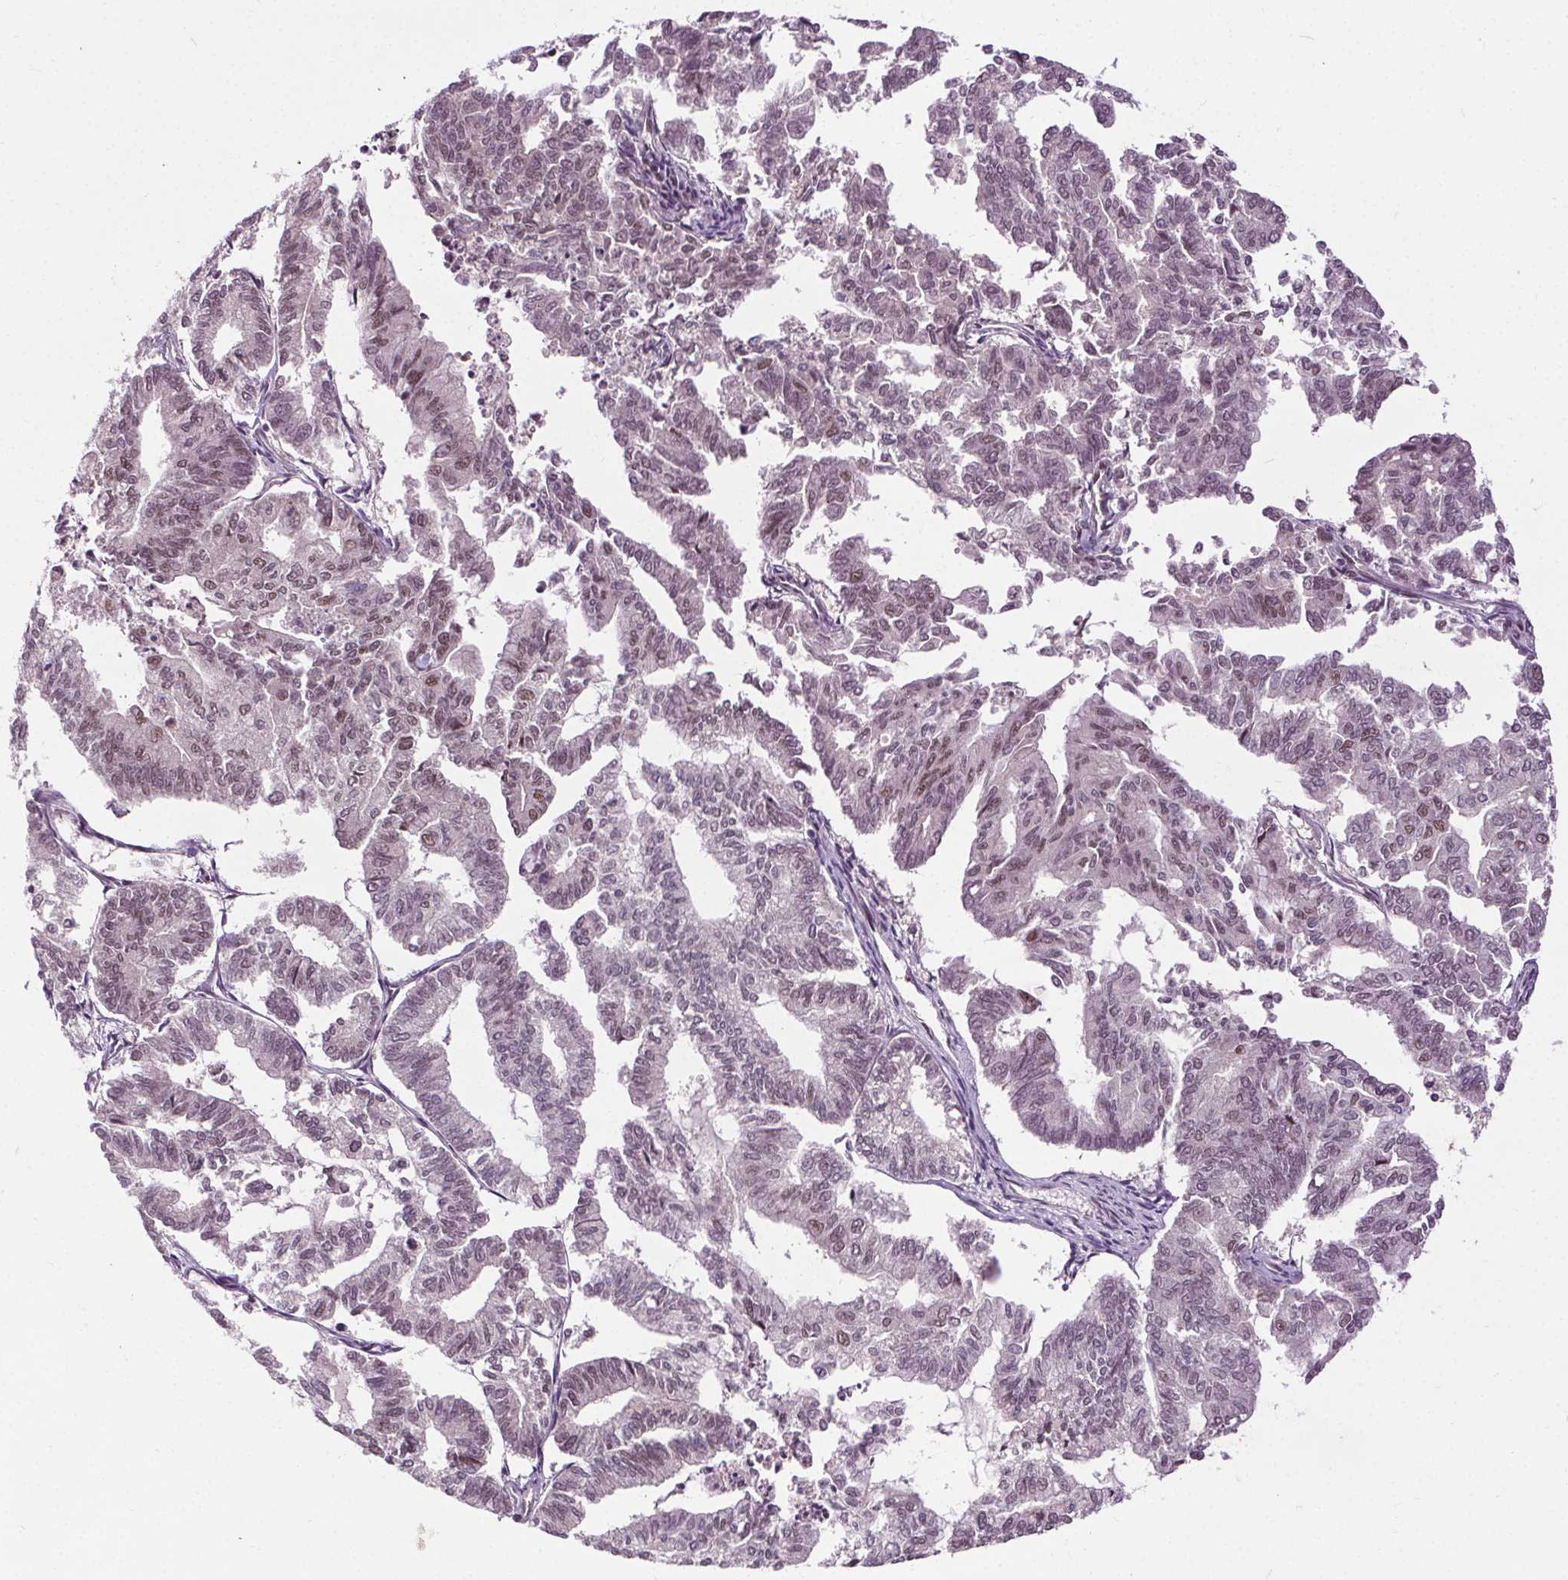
{"staining": {"intensity": "moderate", "quantity": "25%-75%", "location": "nuclear"}, "tissue": "endometrial cancer", "cell_type": "Tumor cells", "image_type": "cancer", "snomed": [{"axis": "morphology", "description": "Adenocarcinoma, NOS"}, {"axis": "topography", "description": "Endometrium"}], "caption": "Immunohistochemical staining of human endometrial adenocarcinoma displays moderate nuclear protein staining in approximately 25%-75% of tumor cells. (brown staining indicates protein expression, while blue staining denotes nuclei).", "gene": "MED6", "patient": {"sex": "female", "age": 79}}